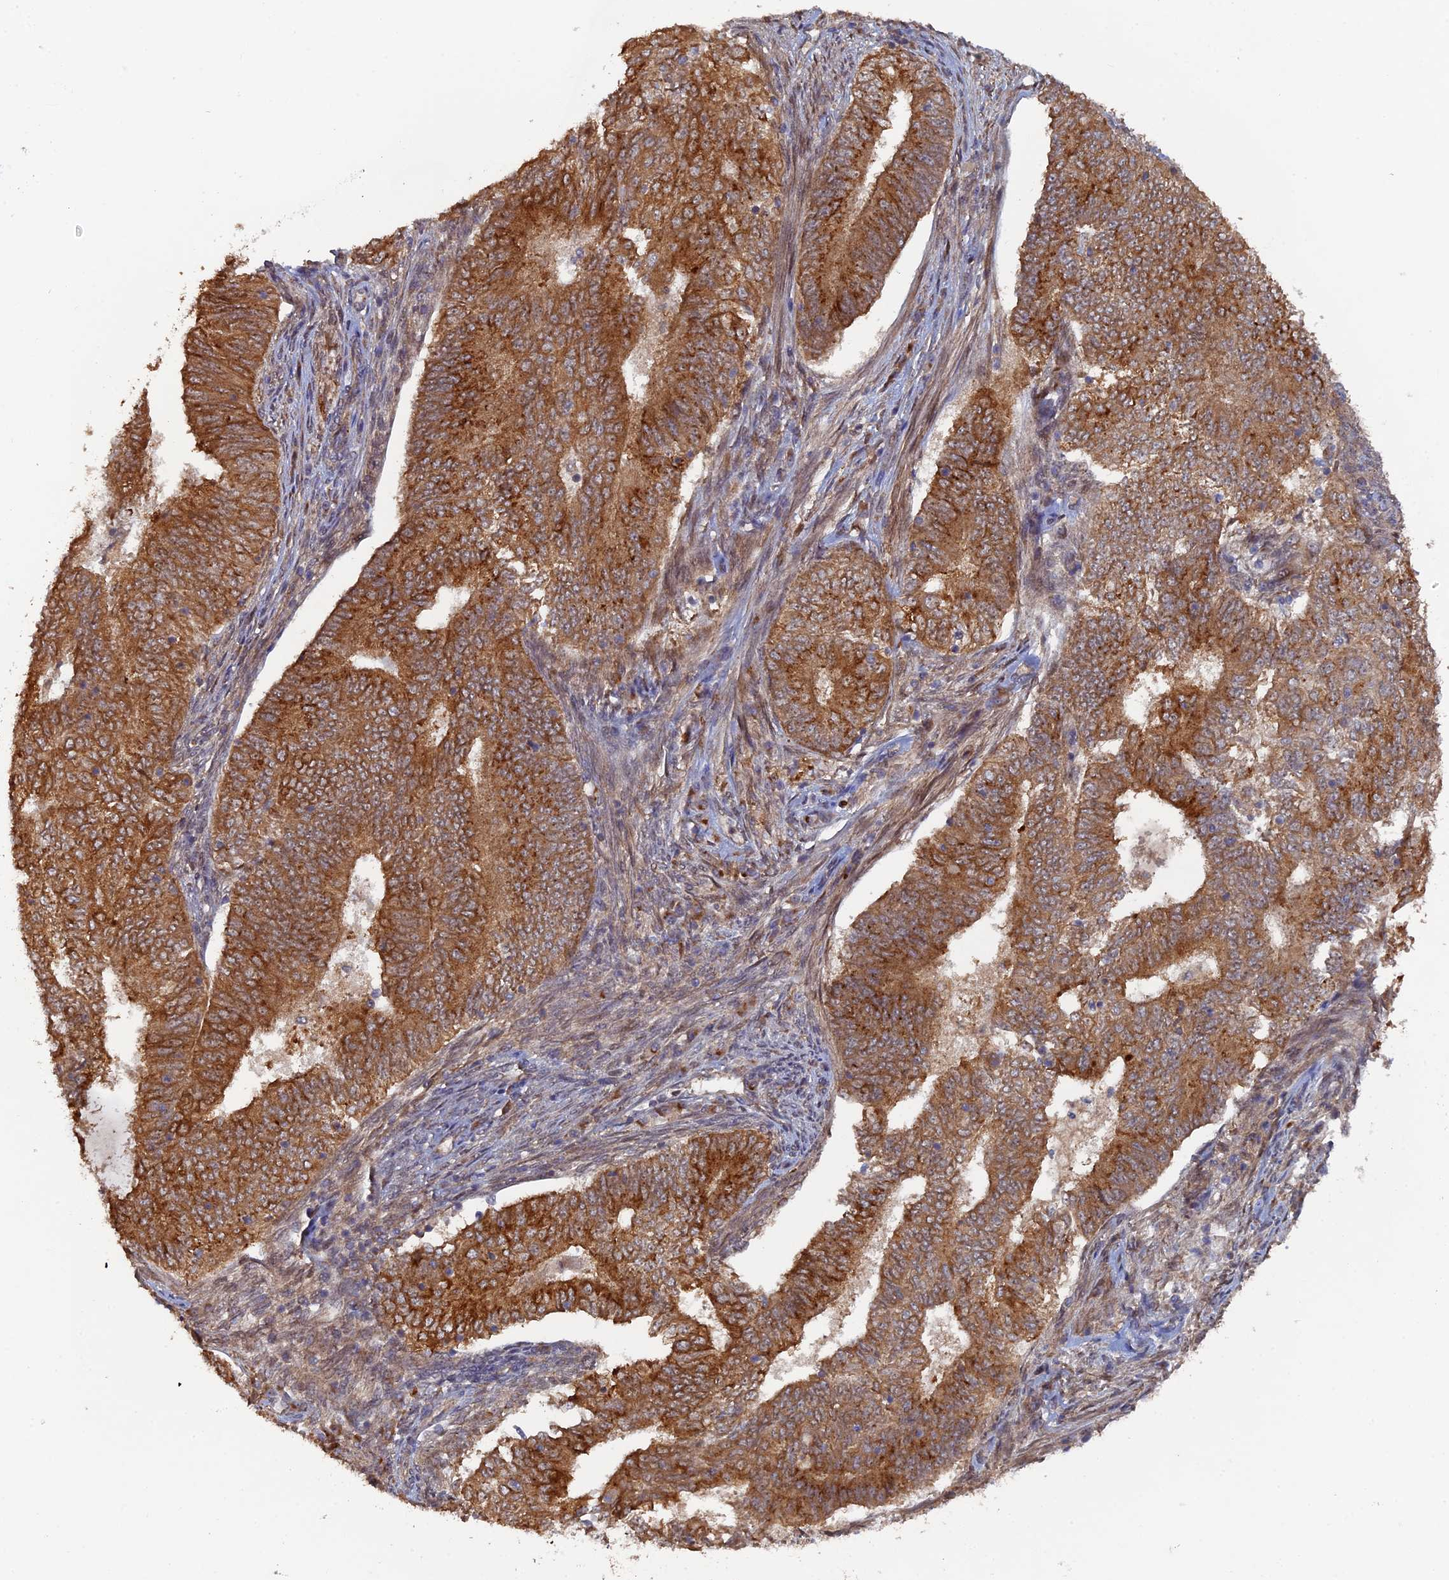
{"staining": {"intensity": "strong", "quantity": ">75%", "location": "cytoplasmic/membranous"}, "tissue": "endometrial cancer", "cell_type": "Tumor cells", "image_type": "cancer", "snomed": [{"axis": "morphology", "description": "Adenocarcinoma, NOS"}, {"axis": "topography", "description": "Endometrium"}], "caption": "Immunohistochemical staining of human endometrial cancer demonstrates high levels of strong cytoplasmic/membranous positivity in approximately >75% of tumor cells.", "gene": "VPS37C", "patient": {"sex": "female", "age": 62}}